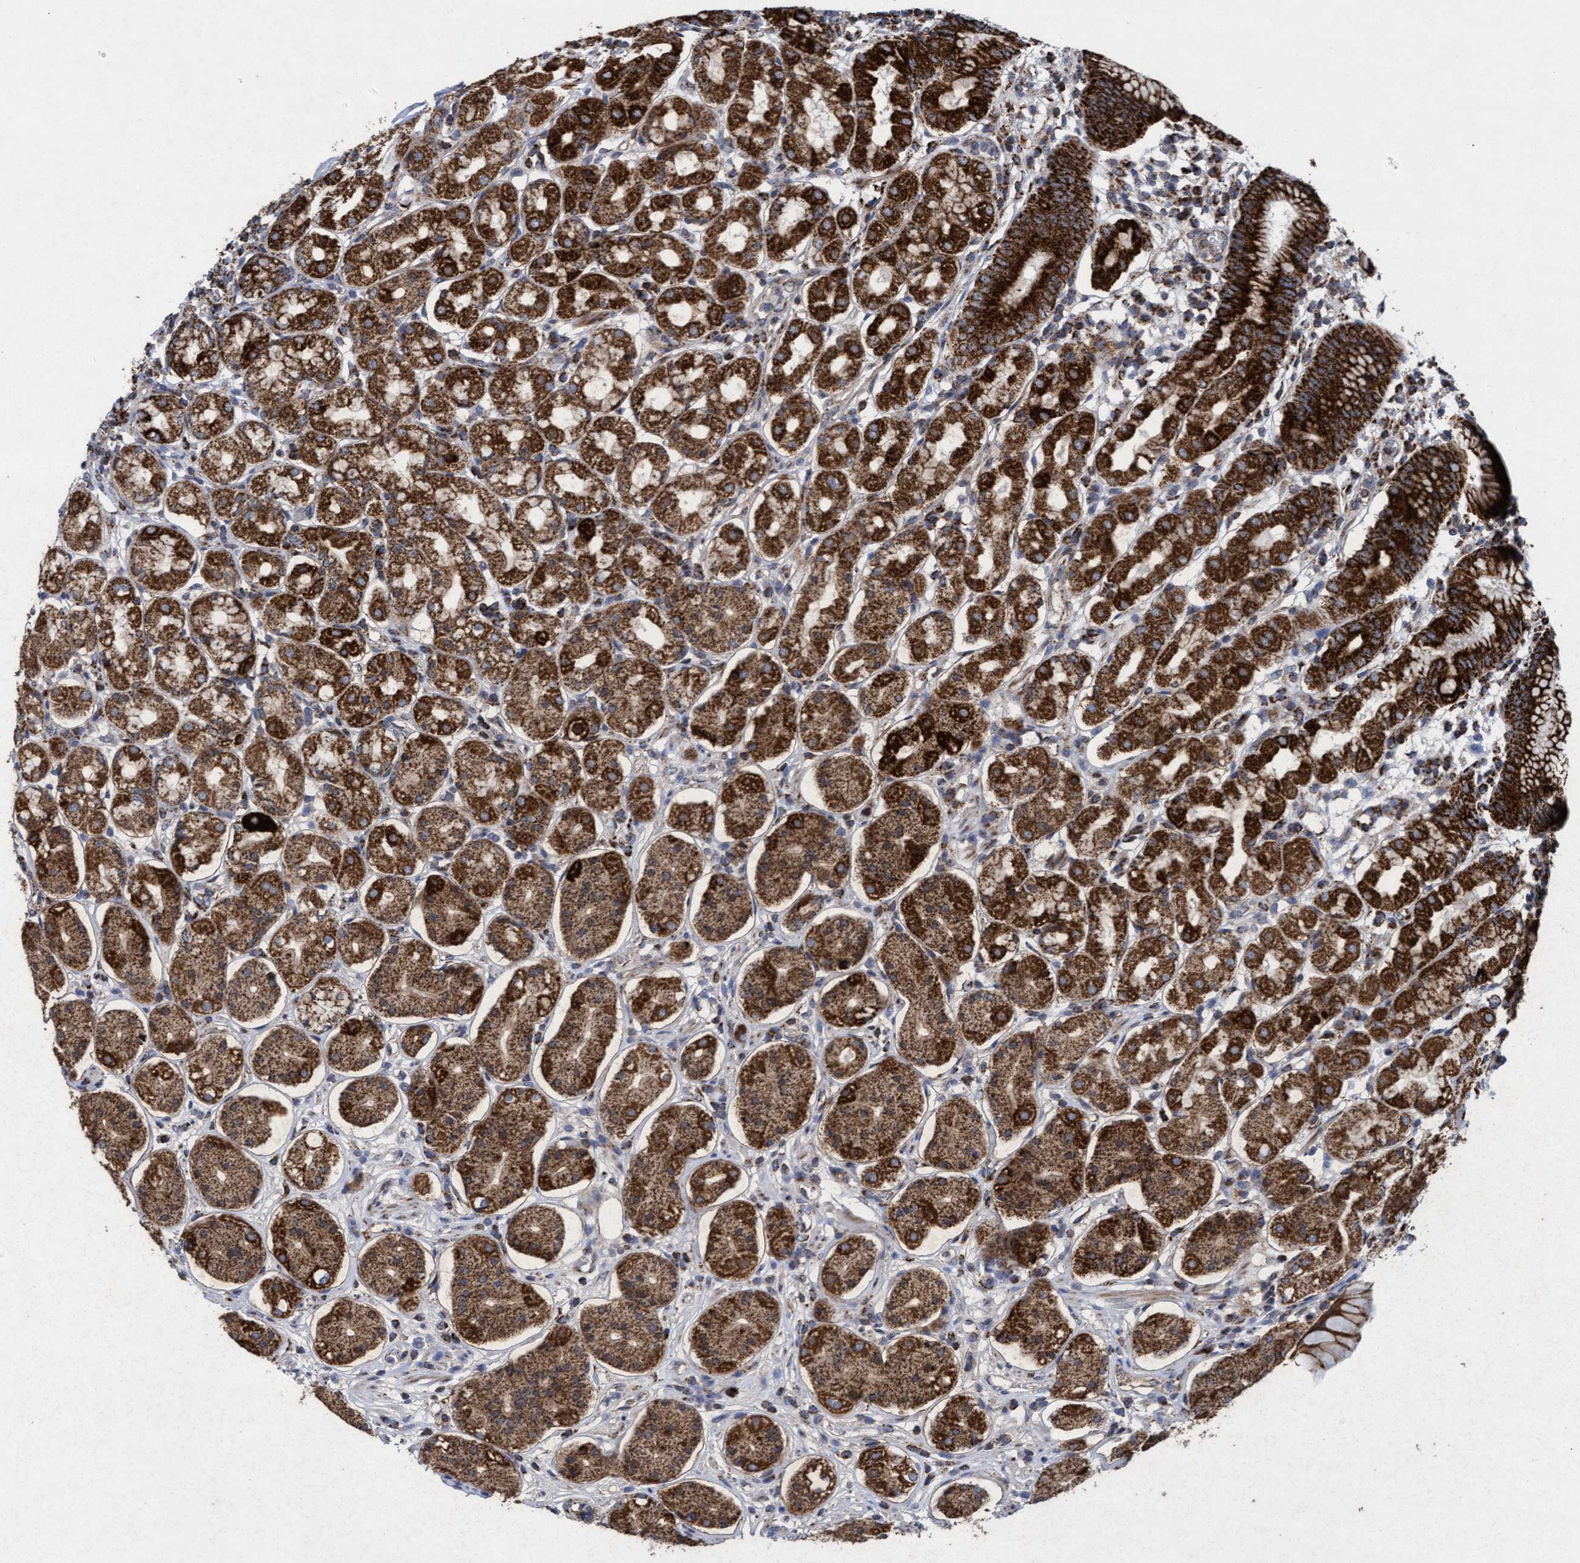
{"staining": {"intensity": "strong", "quantity": ">75%", "location": "cytoplasmic/membranous"}, "tissue": "stomach", "cell_type": "Glandular cells", "image_type": "normal", "snomed": [{"axis": "morphology", "description": "Normal tissue, NOS"}, {"axis": "topography", "description": "Stomach"}, {"axis": "topography", "description": "Stomach, lower"}], "caption": "Immunohistochemistry (IHC) image of unremarkable human stomach stained for a protein (brown), which displays high levels of strong cytoplasmic/membranous staining in approximately >75% of glandular cells.", "gene": "MRPL38", "patient": {"sex": "female", "age": 56}}